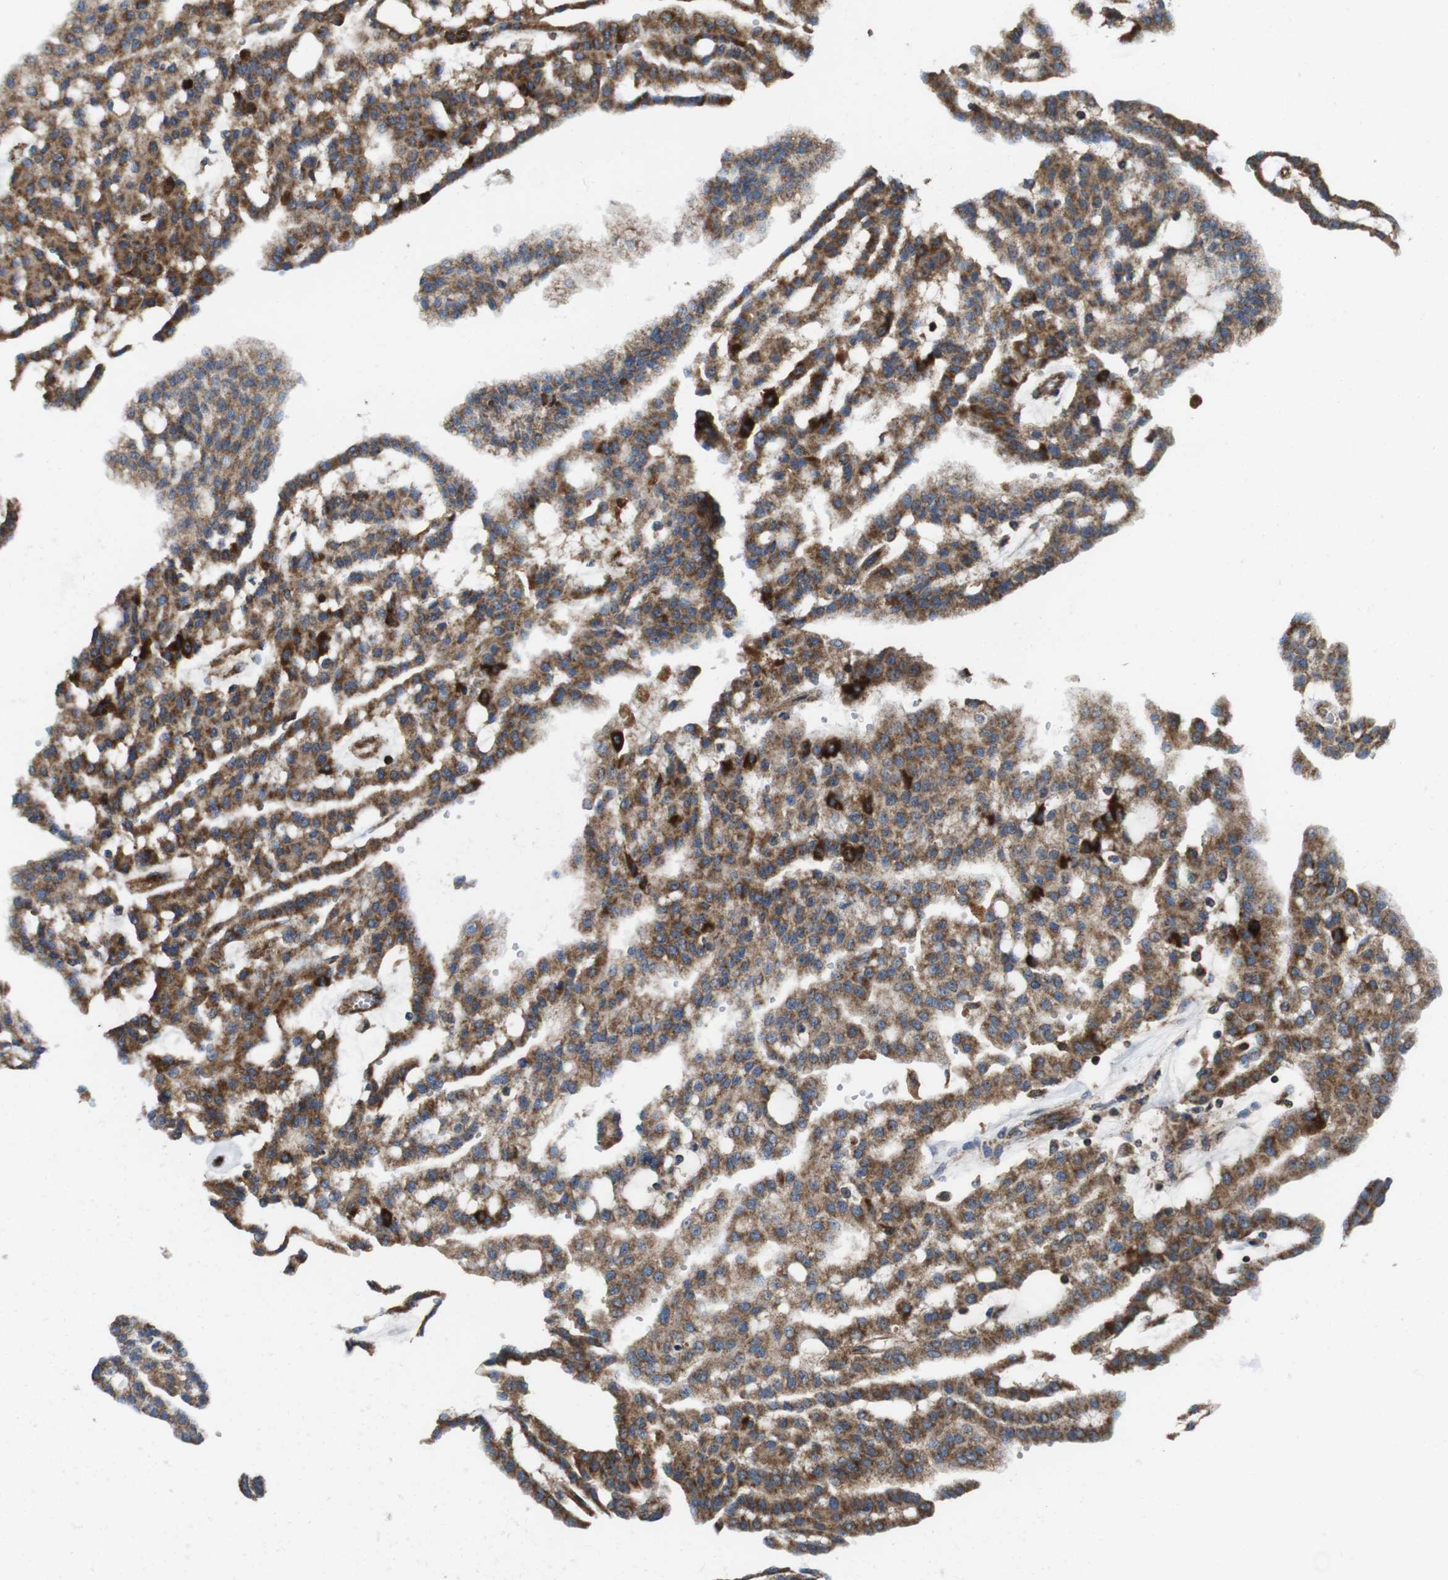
{"staining": {"intensity": "strong", "quantity": "25%-75%", "location": "cytoplasmic/membranous"}, "tissue": "renal cancer", "cell_type": "Tumor cells", "image_type": "cancer", "snomed": [{"axis": "morphology", "description": "Adenocarcinoma, NOS"}, {"axis": "topography", "description": "Kidney"}], "caption": "An IHC micrograph of neoplastic tissue is shown. Protein staining in brown labels strong cytoplasmic/membranous positivity in renal adenocarcinoma within tumor cells.", "gene": "HK1", "patient": {"sex": "male", "age": 63}}